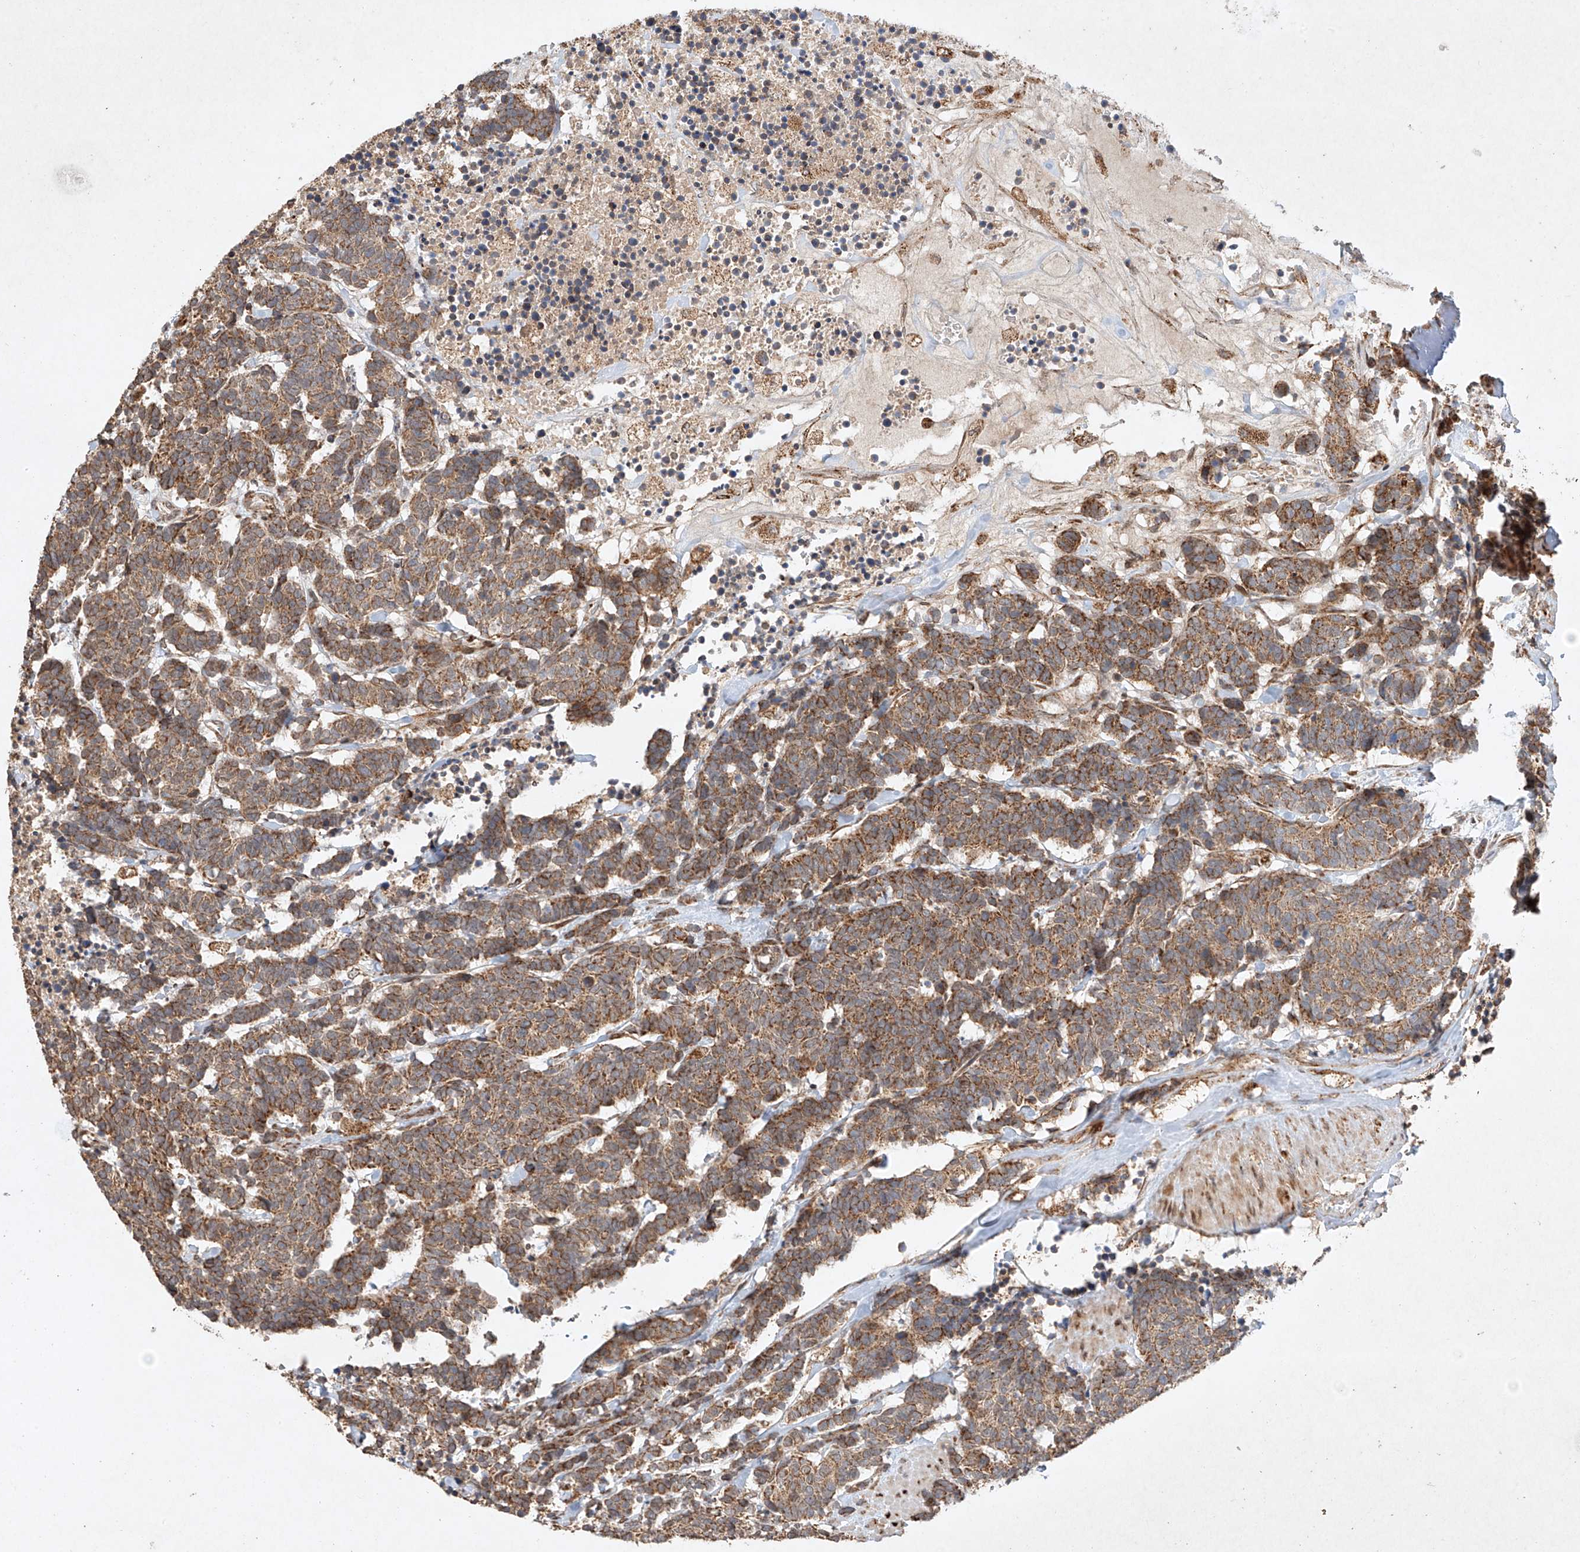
{"staining": {"intensity": "moderate", "quantity": ">75%", "location": "cytoplasmic/membranous"}, "tissue": "carcinoid", "cell_type": "Tumor cells", "image_type": "cancer", "snomed": [{"axis": "morphology", "description": "Carcinoma, NOS"}, {"axis": "morphology", "description": "Carcinoid, malignant, NOS"}, {"axis": "topography", "description": "Urinary bladder"}], "caption": "A micrograph of carcinoid (malignant) stained for a protein exhibits moderate cytoplasmic/membranous brown staining in tumor cells.", "gene": "SEMA3B", "patient": {"sex": "male", "age": 57}}